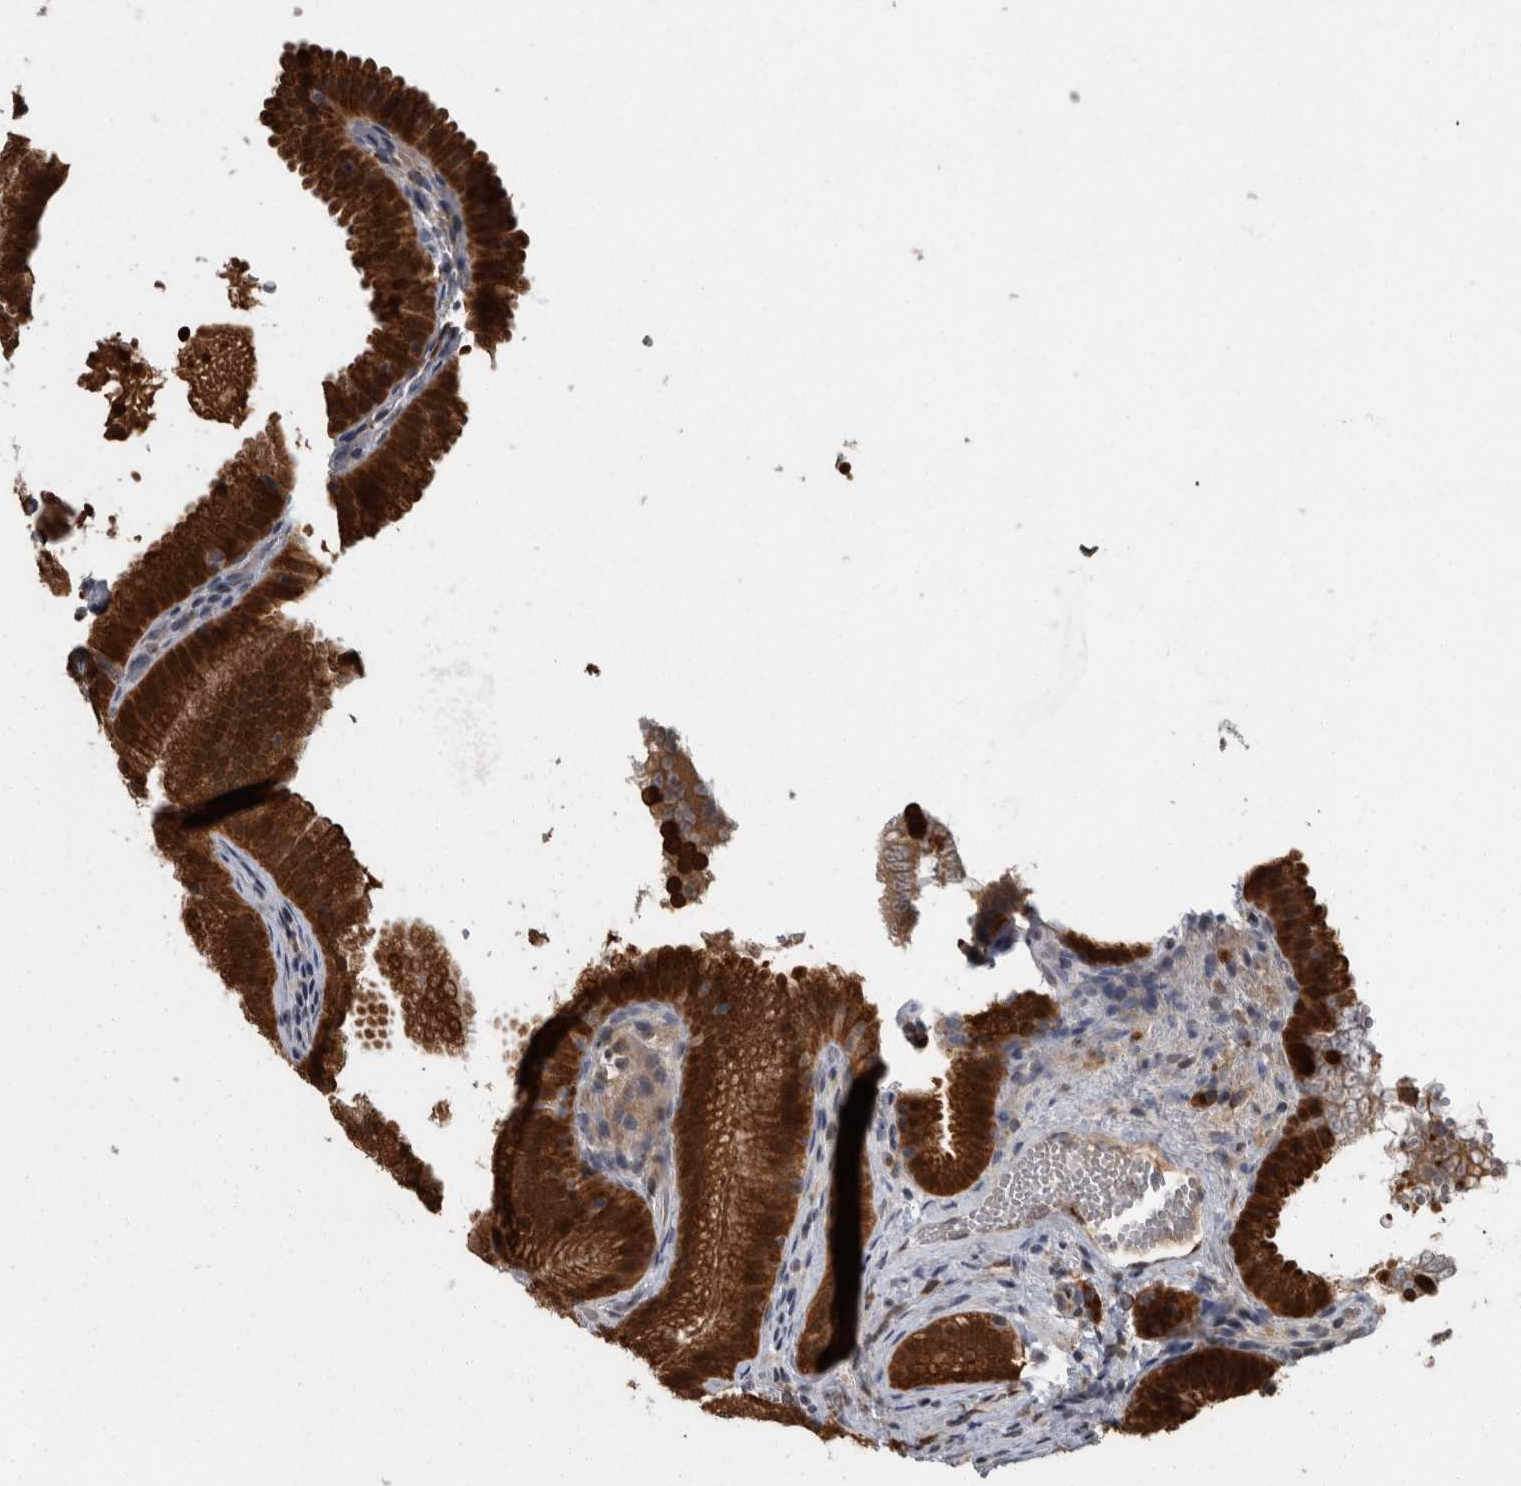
{"staining": {"intensity": "strong", "quantity": ">75%", "location": "cytoplasmic/membranous,nuclear"}, "tissue": "gallbladder", "cell_type": "Glandular cells", "image_type": "normal", "snomed": [{"axis": "morphology", "description": "Normal tissue, NOS"}, {"axis": "topography", "description": "Gallbladder"}], "caption": "IHC of benign human gallbladder reveals high levels of strong cytoplasmic/membranous,nuclear positivity in approximately >75% of glandular cells.", "gene": "LMAN2L", "patient": {"sex": "female", "age": 30}}